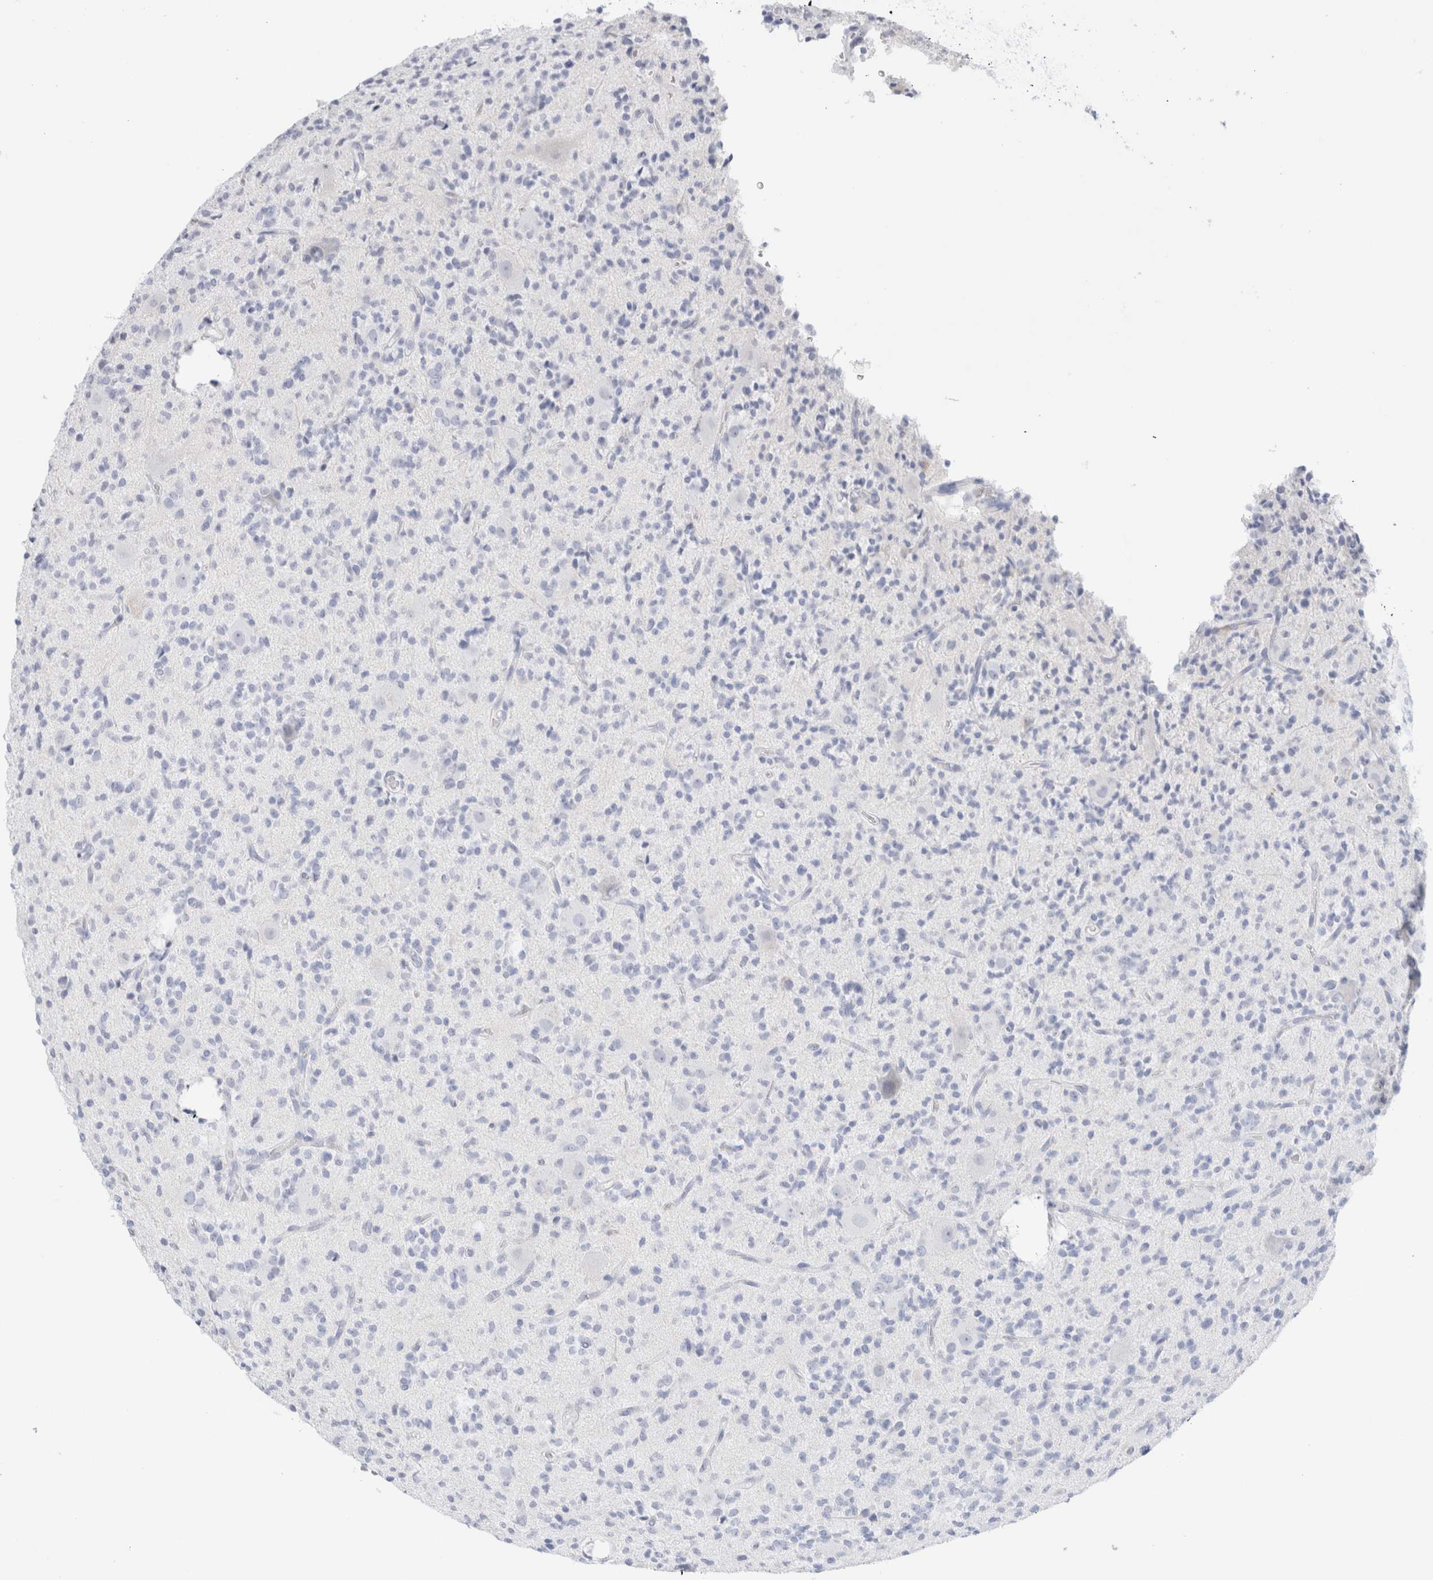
{"staining": {"intensity": "negative", "quantity": "none", "location": "none"}, "tissue": "glioma", "cell_type": "Tumor cells", "image_type": "cancer", "snomed": [{"axis": "morphology", "description": "Glioma, malignant, High grade"}, {"axis": "topography", "description": "Brain"}], "caption": "Histopathology image shows no protein positivity in tumor cells of malignant glioma (high-grade) tissue.", "gene": "ARG1", "patient": {"sex": "male", "age": 34}}